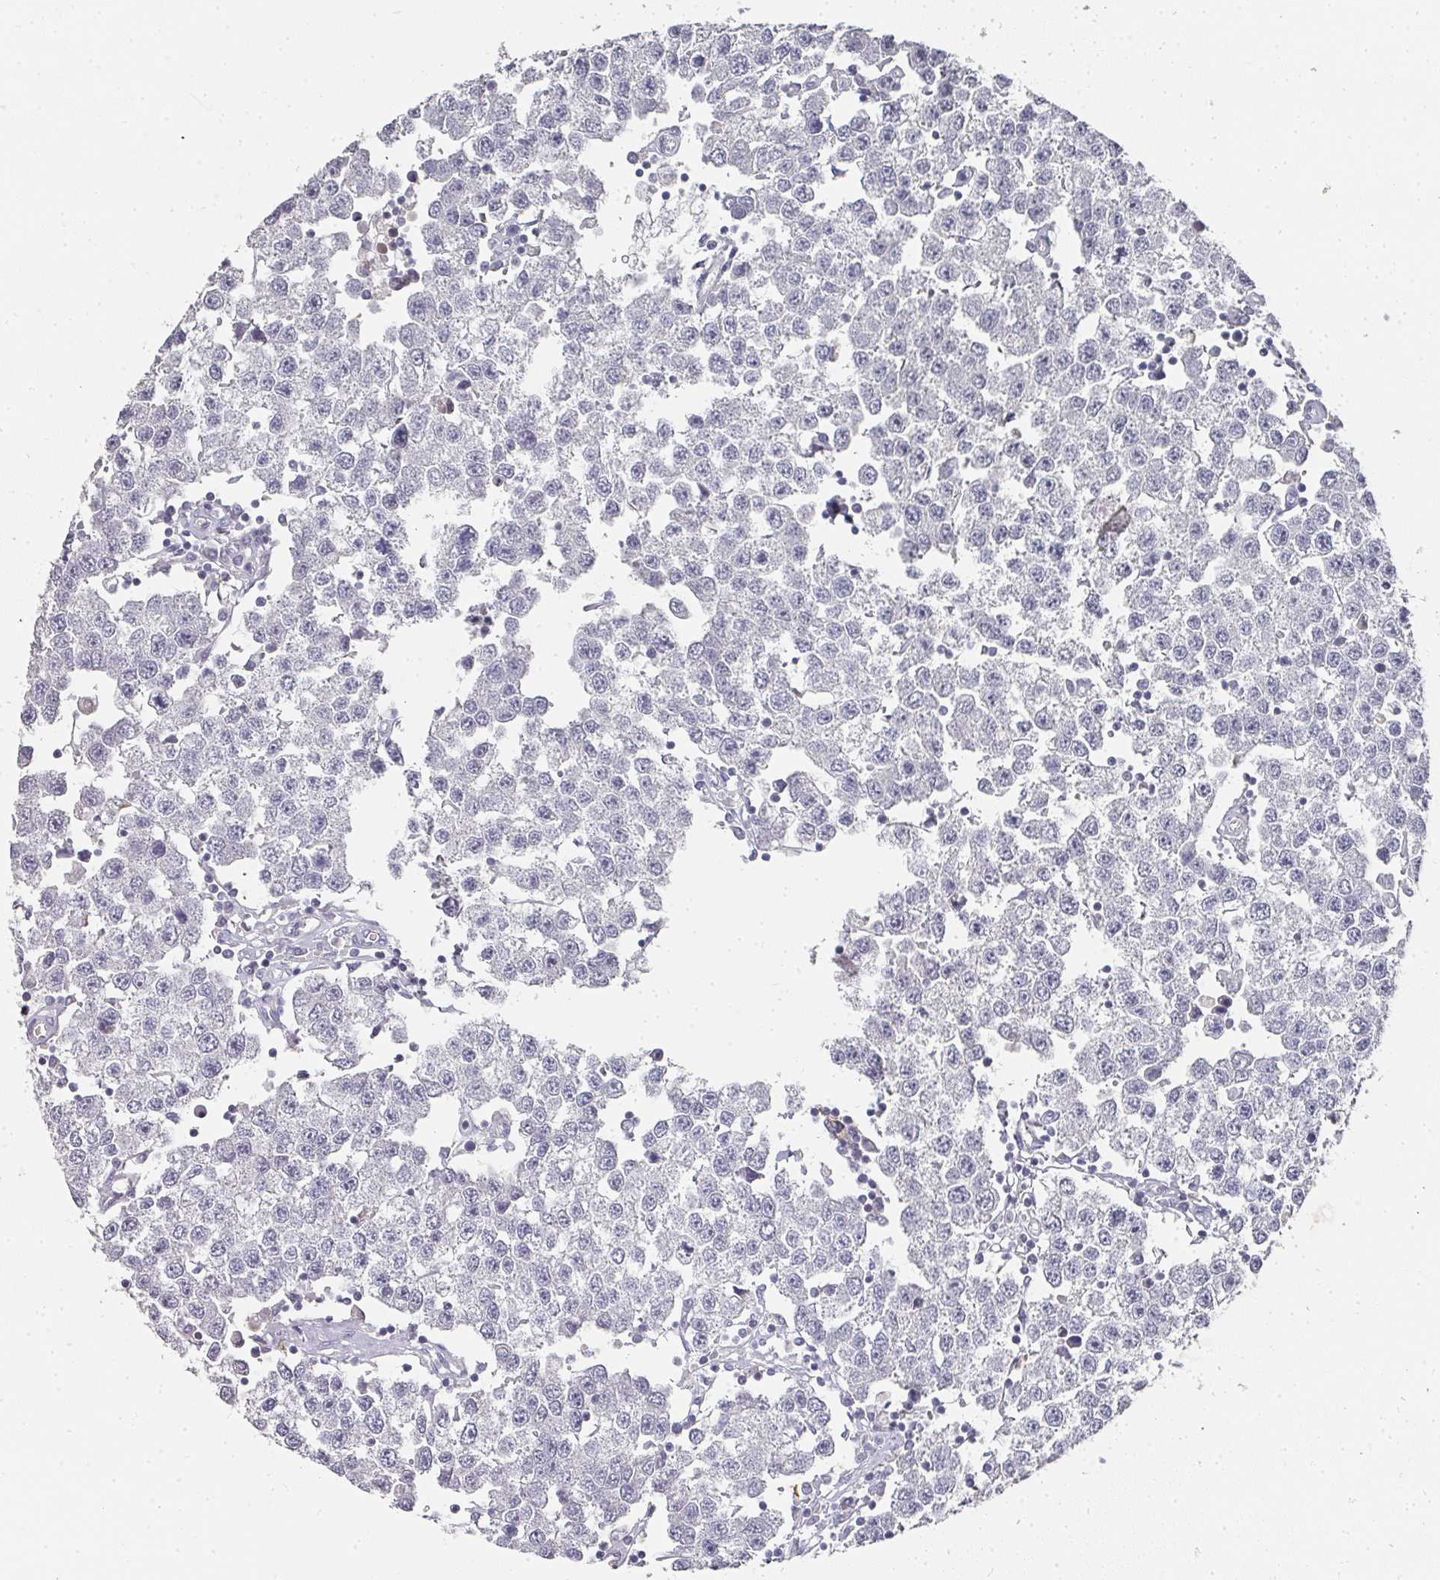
{"staining": {"intensity": "negative", "quantity": "none", "location": "none"}, "tissue": "testis cancer", "cell_type": "Tumor cells", "image_type": "cancer", "snomed": [{"axis": "morphology", "description": "Seminoma, NOS"}, {"axis": "topography", "description": "Testis"}], "caption": "An immunohistochemistry (IHC) image of seminoma (testis) is shown. There is no staining in tumor cells of seminoma (testis).", "gene": "CAMP", "patient": {"sex": "male", "age": 34}}